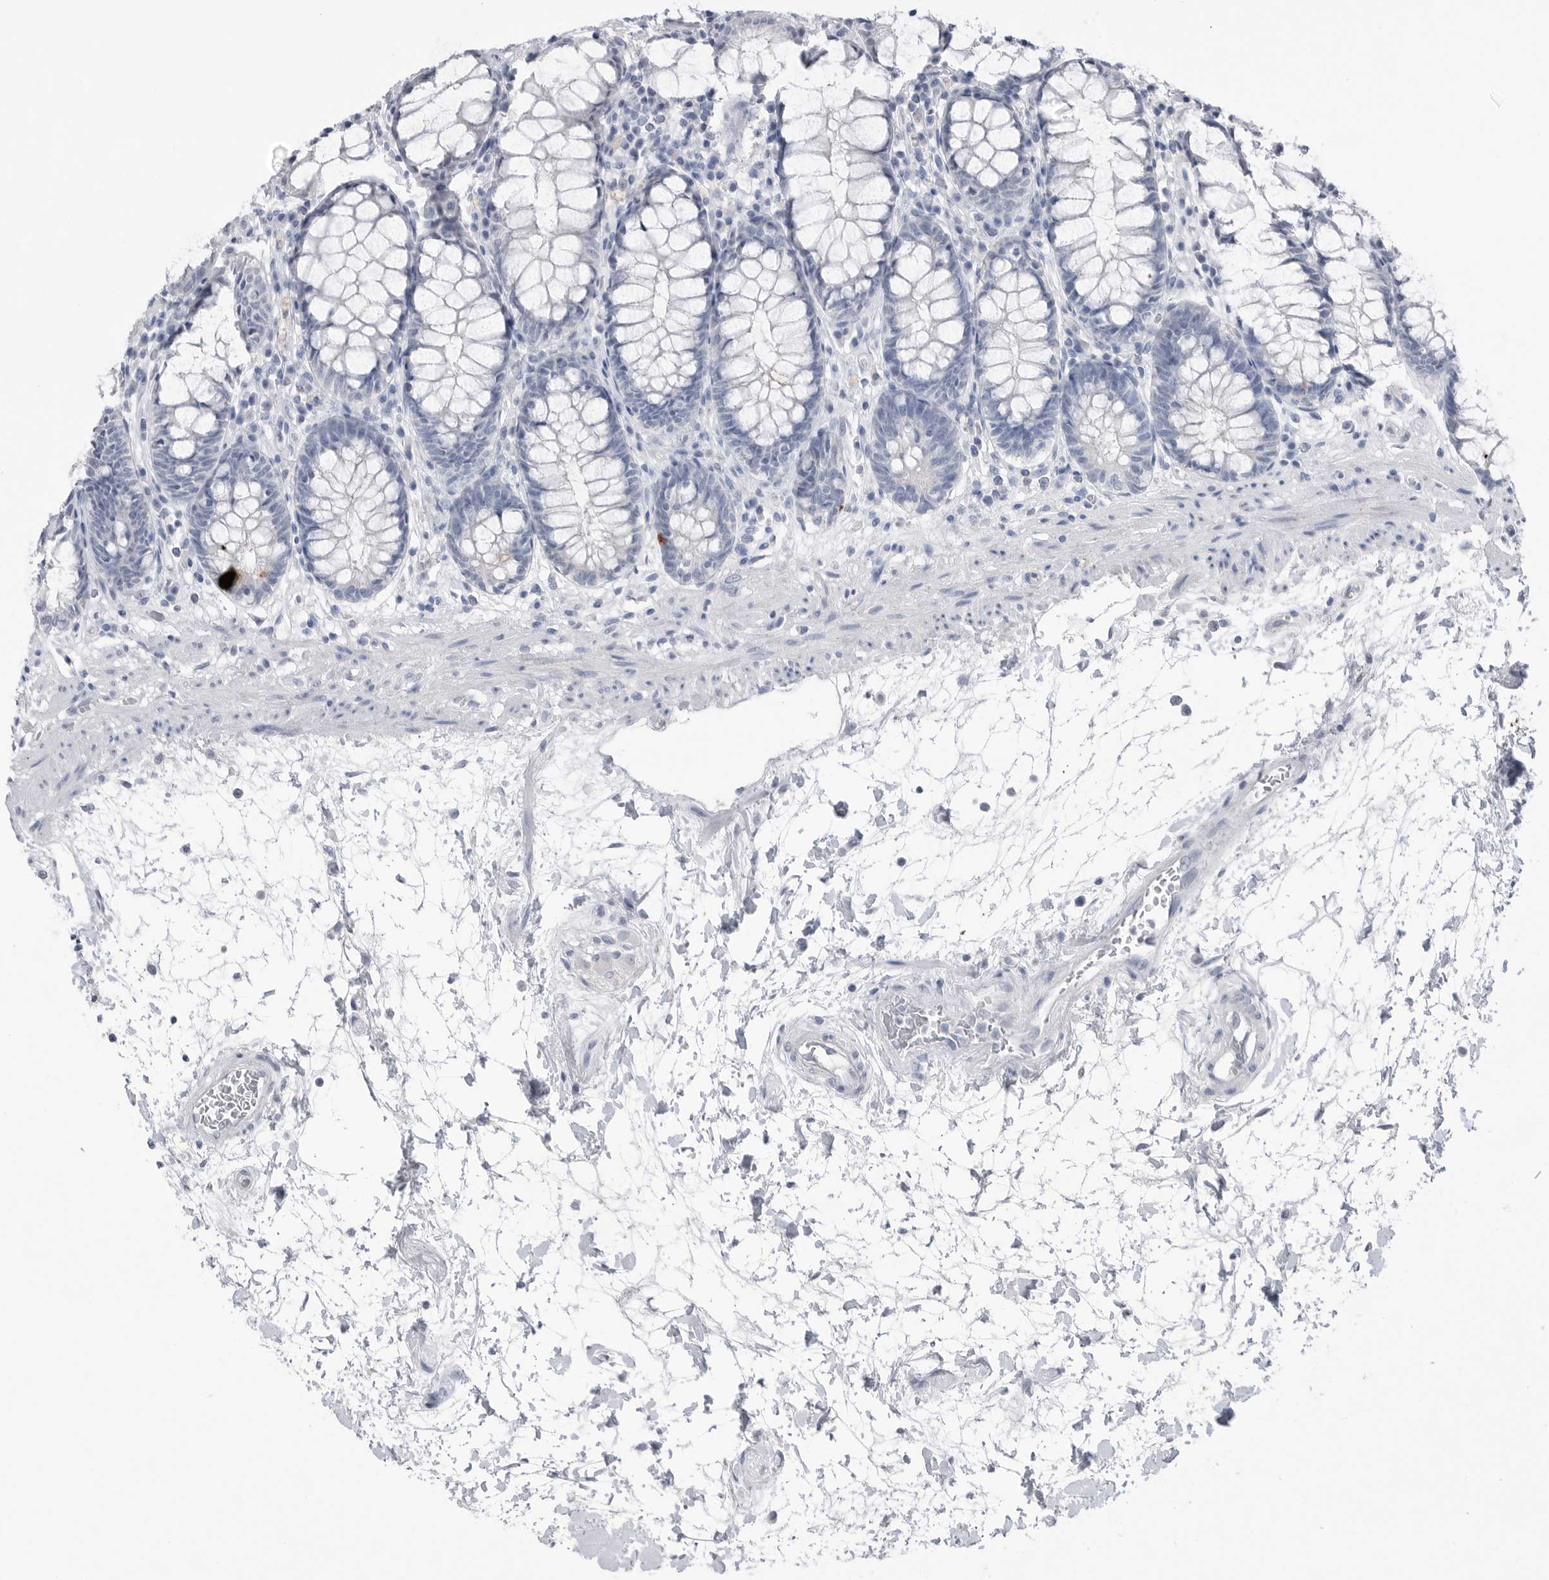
{"staining": {"intensity": "negative", "quantity": "none", "location": "none"}, "tissue": "rectum", "cell_type": "Glandular cells", "image_type": "normal", "snomed": [{"axis": "morphology", "description": "Normal tissue, NOS"}, {"axis": "topography", "description": "Rectum"}], "caption": "Photomicrograph shows no significant protein staining in glandular cells of normal rectum.", "gene": "ABHD12", "patient": {"sex": "male", "age": 64}}